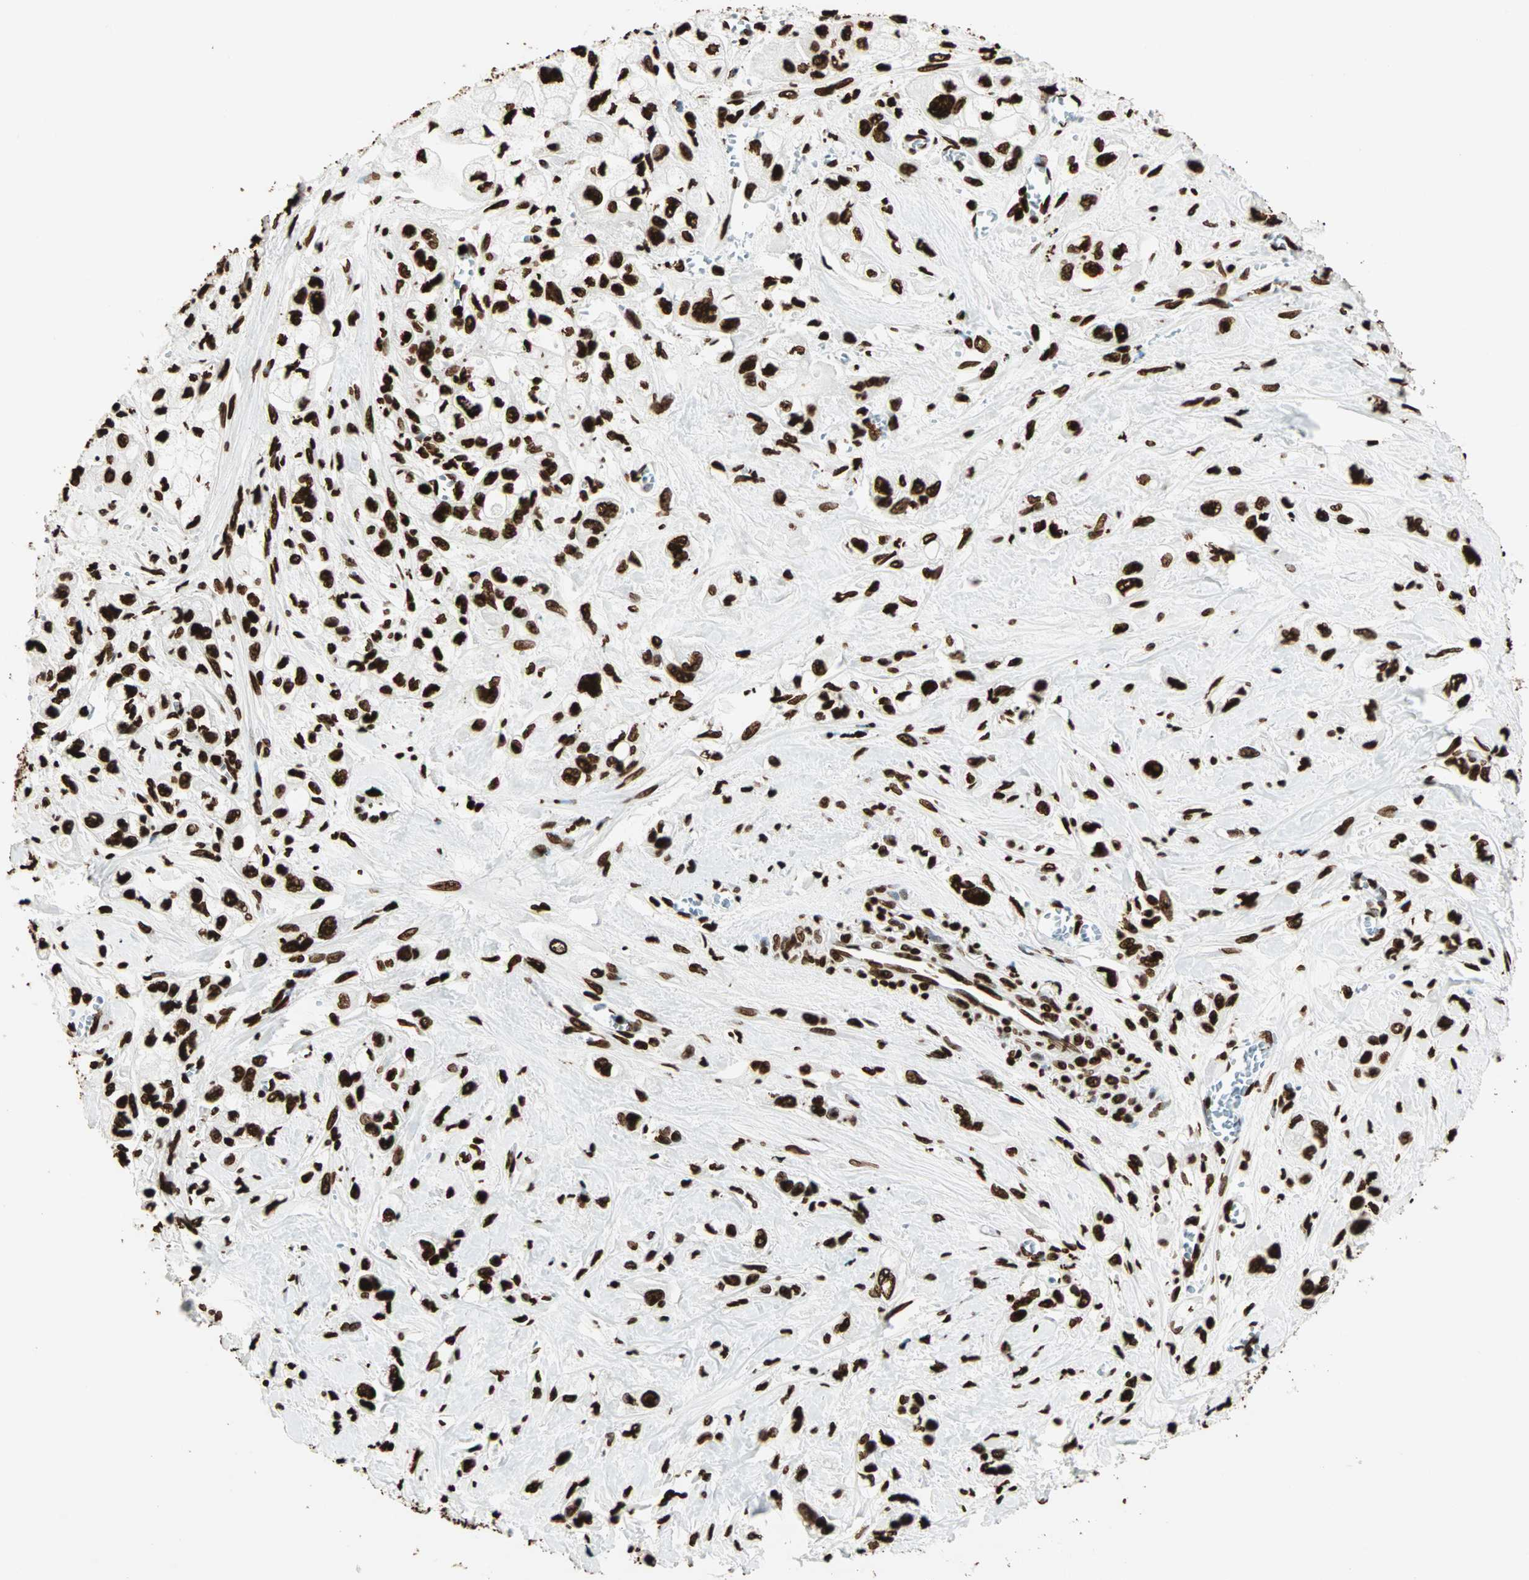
{"staining": {"intensity": "strong", "quantity": ">75%", "location": "nuclear"}, "tissue": "pancreatic cancer", "cell_type": "Tumor cells", "image_type": "cancer", "snomed": [{"axis": "morphology", "description": "Adenocarcinoma, NOS"}, {"axis": "topography", "description": "Pancreas"}], "caption": "Immunohistochemistry (DAB (3,3'-diaminobenzidine)) staining of pancreatic cancer exhibits strong nuclear protein staining in approximately >75% of tumor cells.", "gene": "GLI2", "patient": {"sex": "male", "age": 74}}